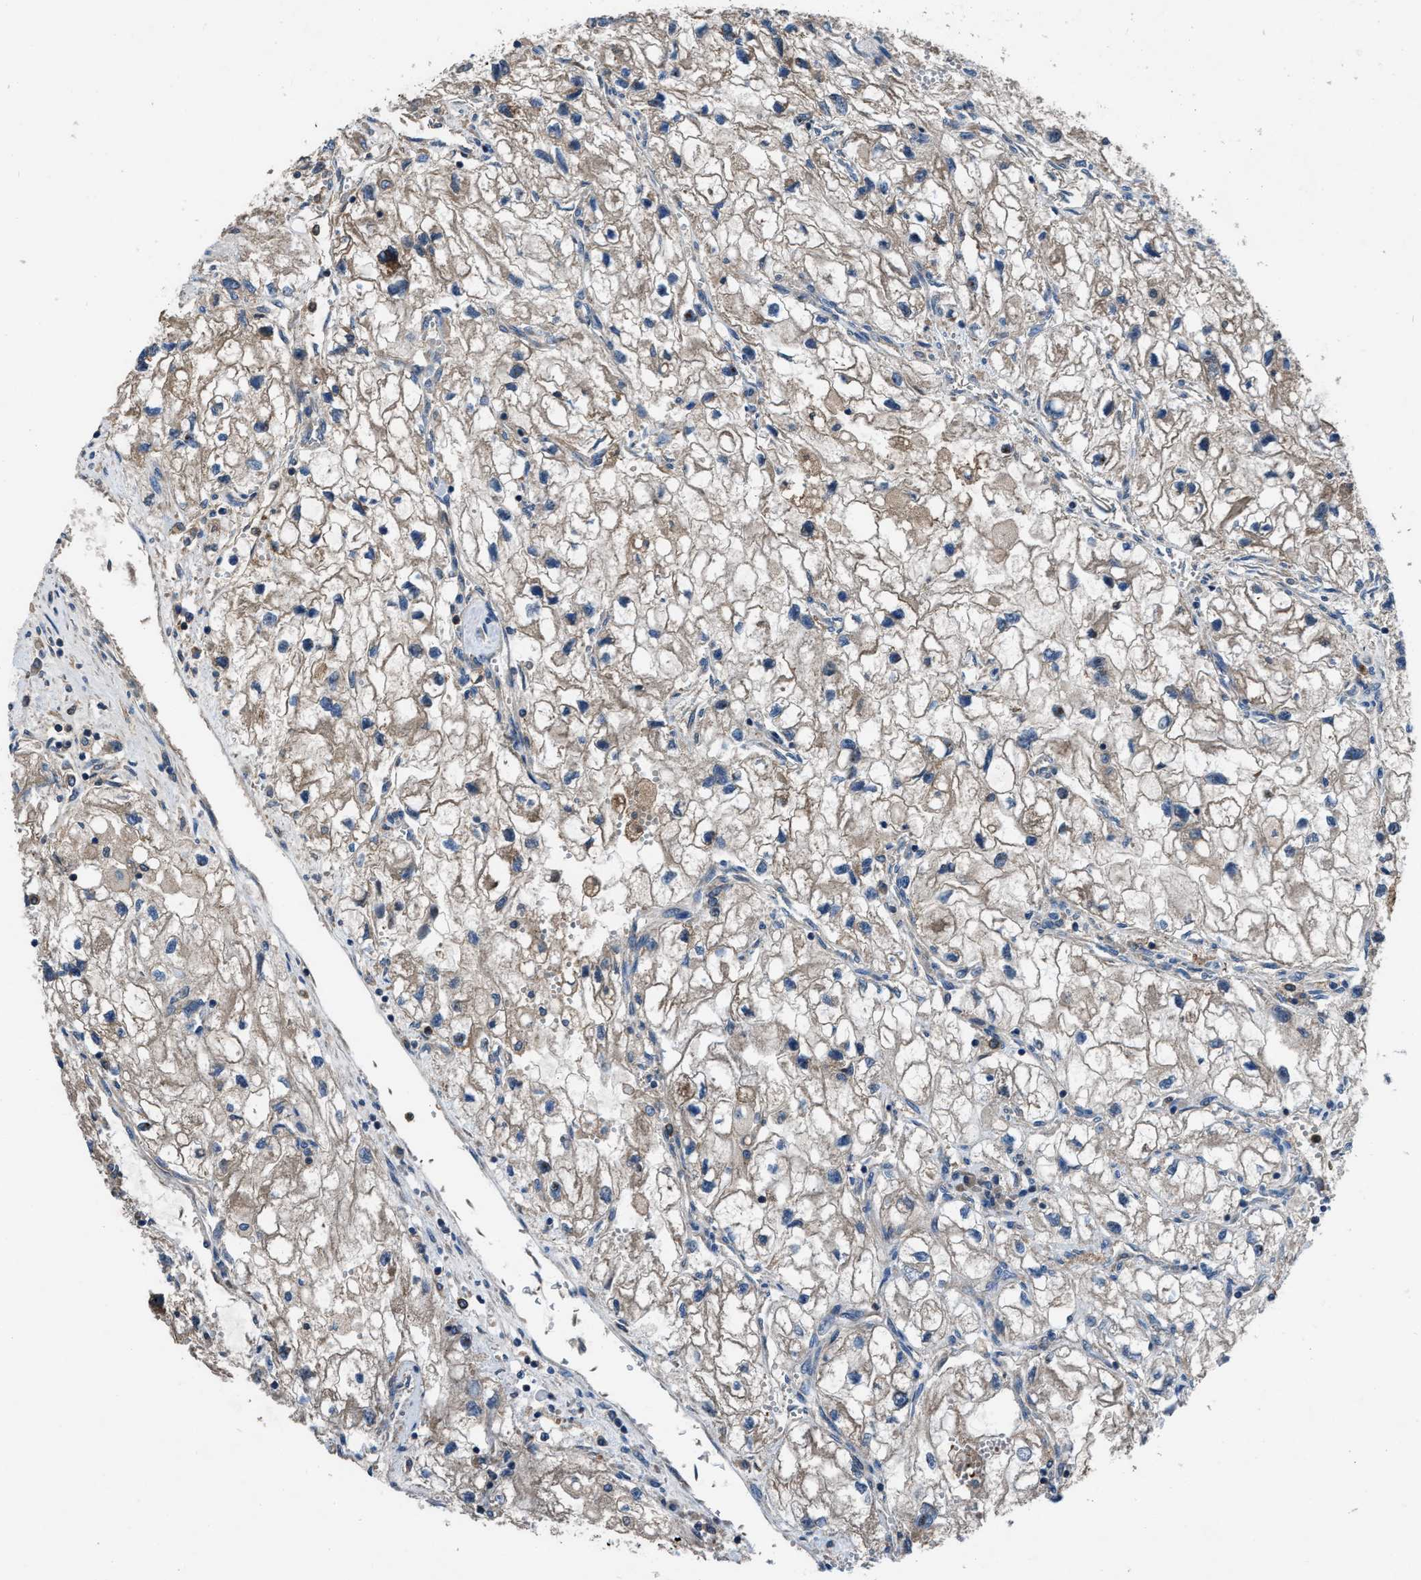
{"staining": {"intensity": "weak", "quantity": ">75%", "location": "cytoplasmic/membranous"}, "tissue": "renal cancer", "cell_type": "Tumor cells", "image_type": "cancer", "snomed": [{"axis": "morphology", "description": "Adenocarcinoma, NOS"}, {"axis": "topography", "description": "Kidney"}], "caption": "Protein expression analysis of human renal cancer reveals weak cytoplasmic/membranous positivity in approximately >75% of tumor cells. The protein of interest is stained brown, and the nuclei are stained in blue (DAB IHC with brightfield microscopy, high magnification).", "gene": "USP25", "patient": {"sex": "female", "age": 70}}